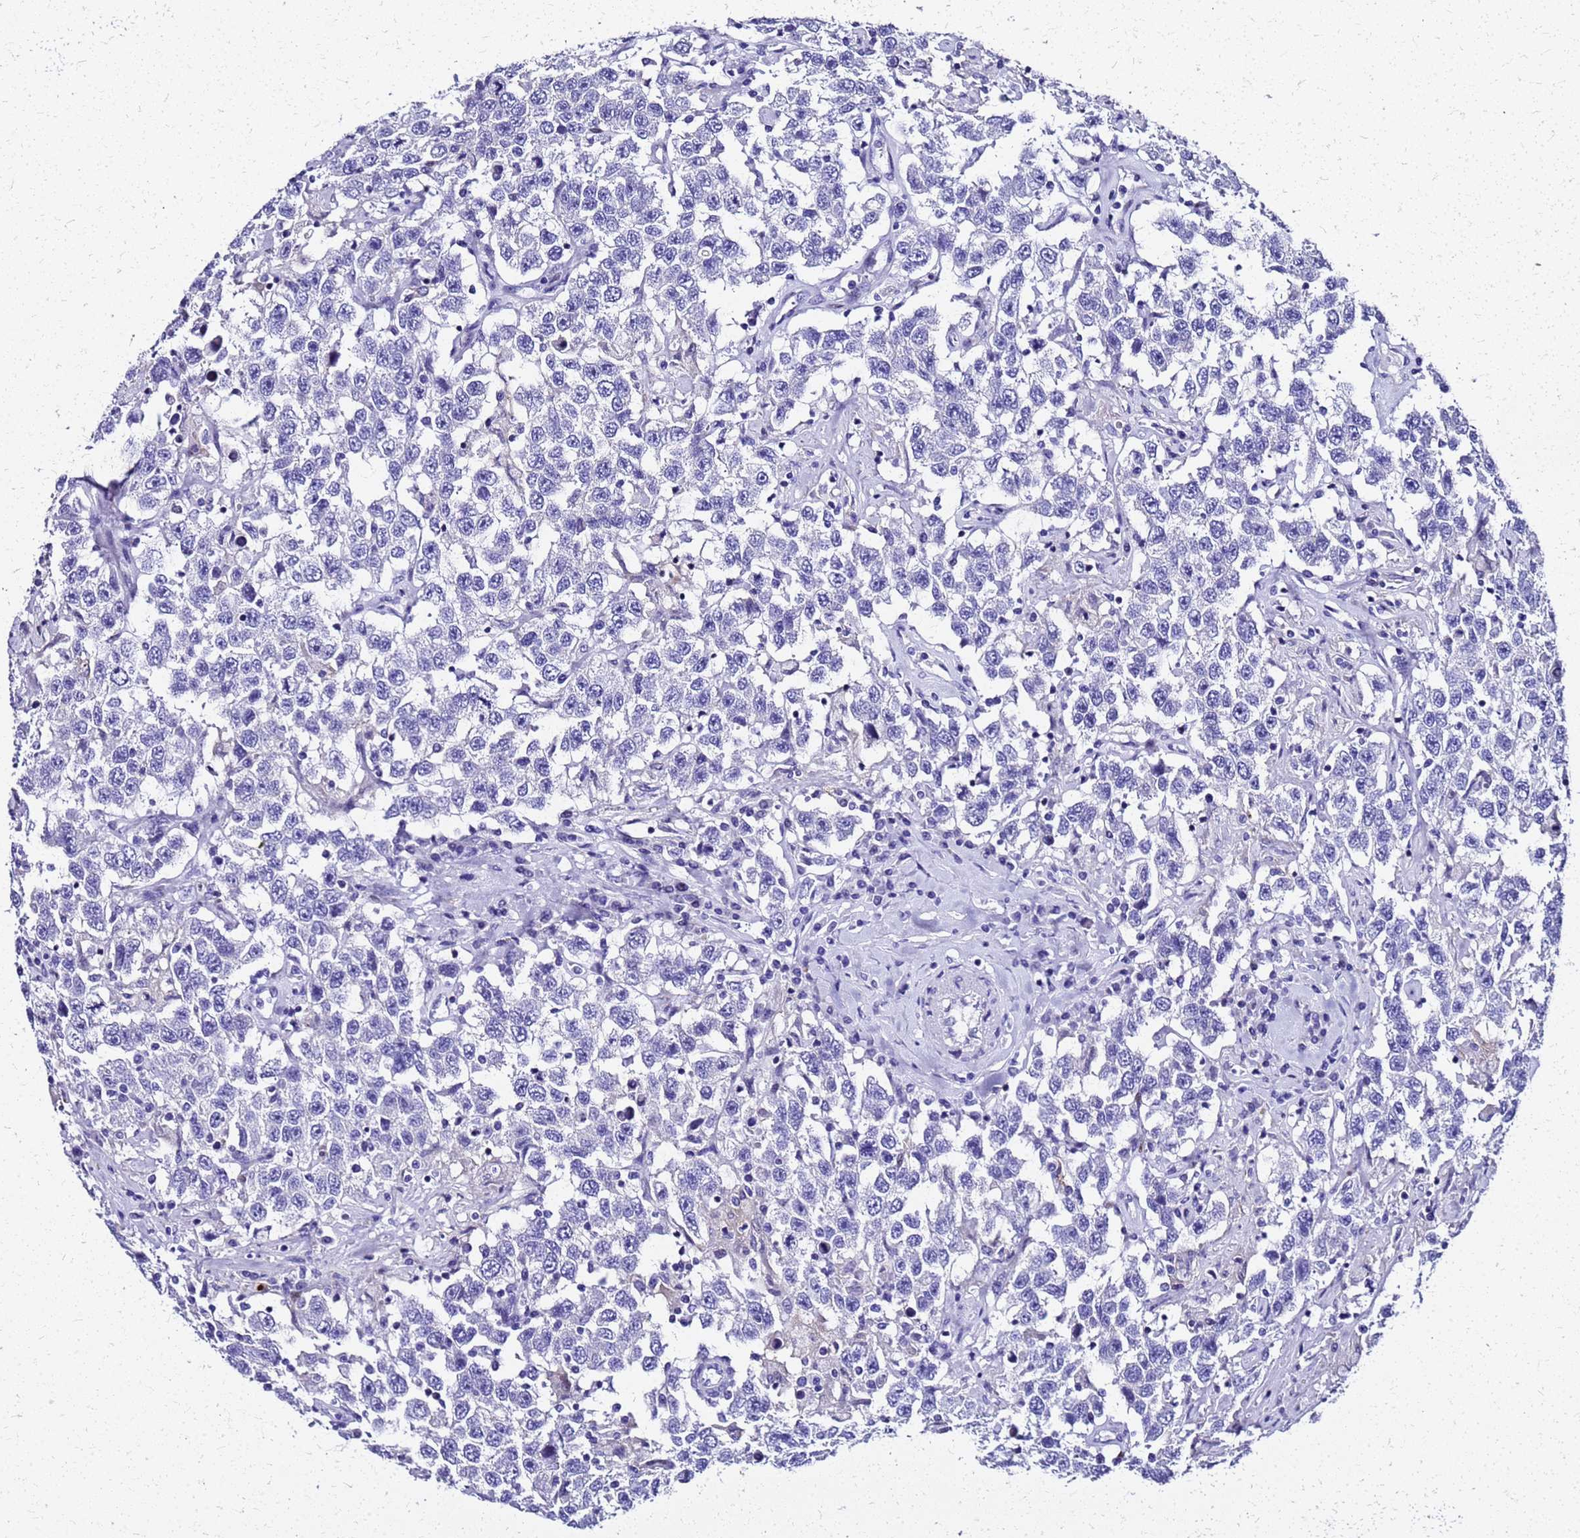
{"staining": {"intensity": "negative", "quantity": "none", "location": "none"}, "tissue": "testis cancer", "cell_type": "Tumor cells", "image_type": "cancer", "snomed": [{"axis": "morphology", "description": "Seminoma, NOS"}, {"axis": "topography", "description": "Testis"}], "caption": "A high-resolution image shows immunohistochemistry (IHC) staining of testis cancer, which exhibits no significant positivity in tumor cells.", "gene": "SMIM21", "patient": {"sex": "male", "age": 41}}